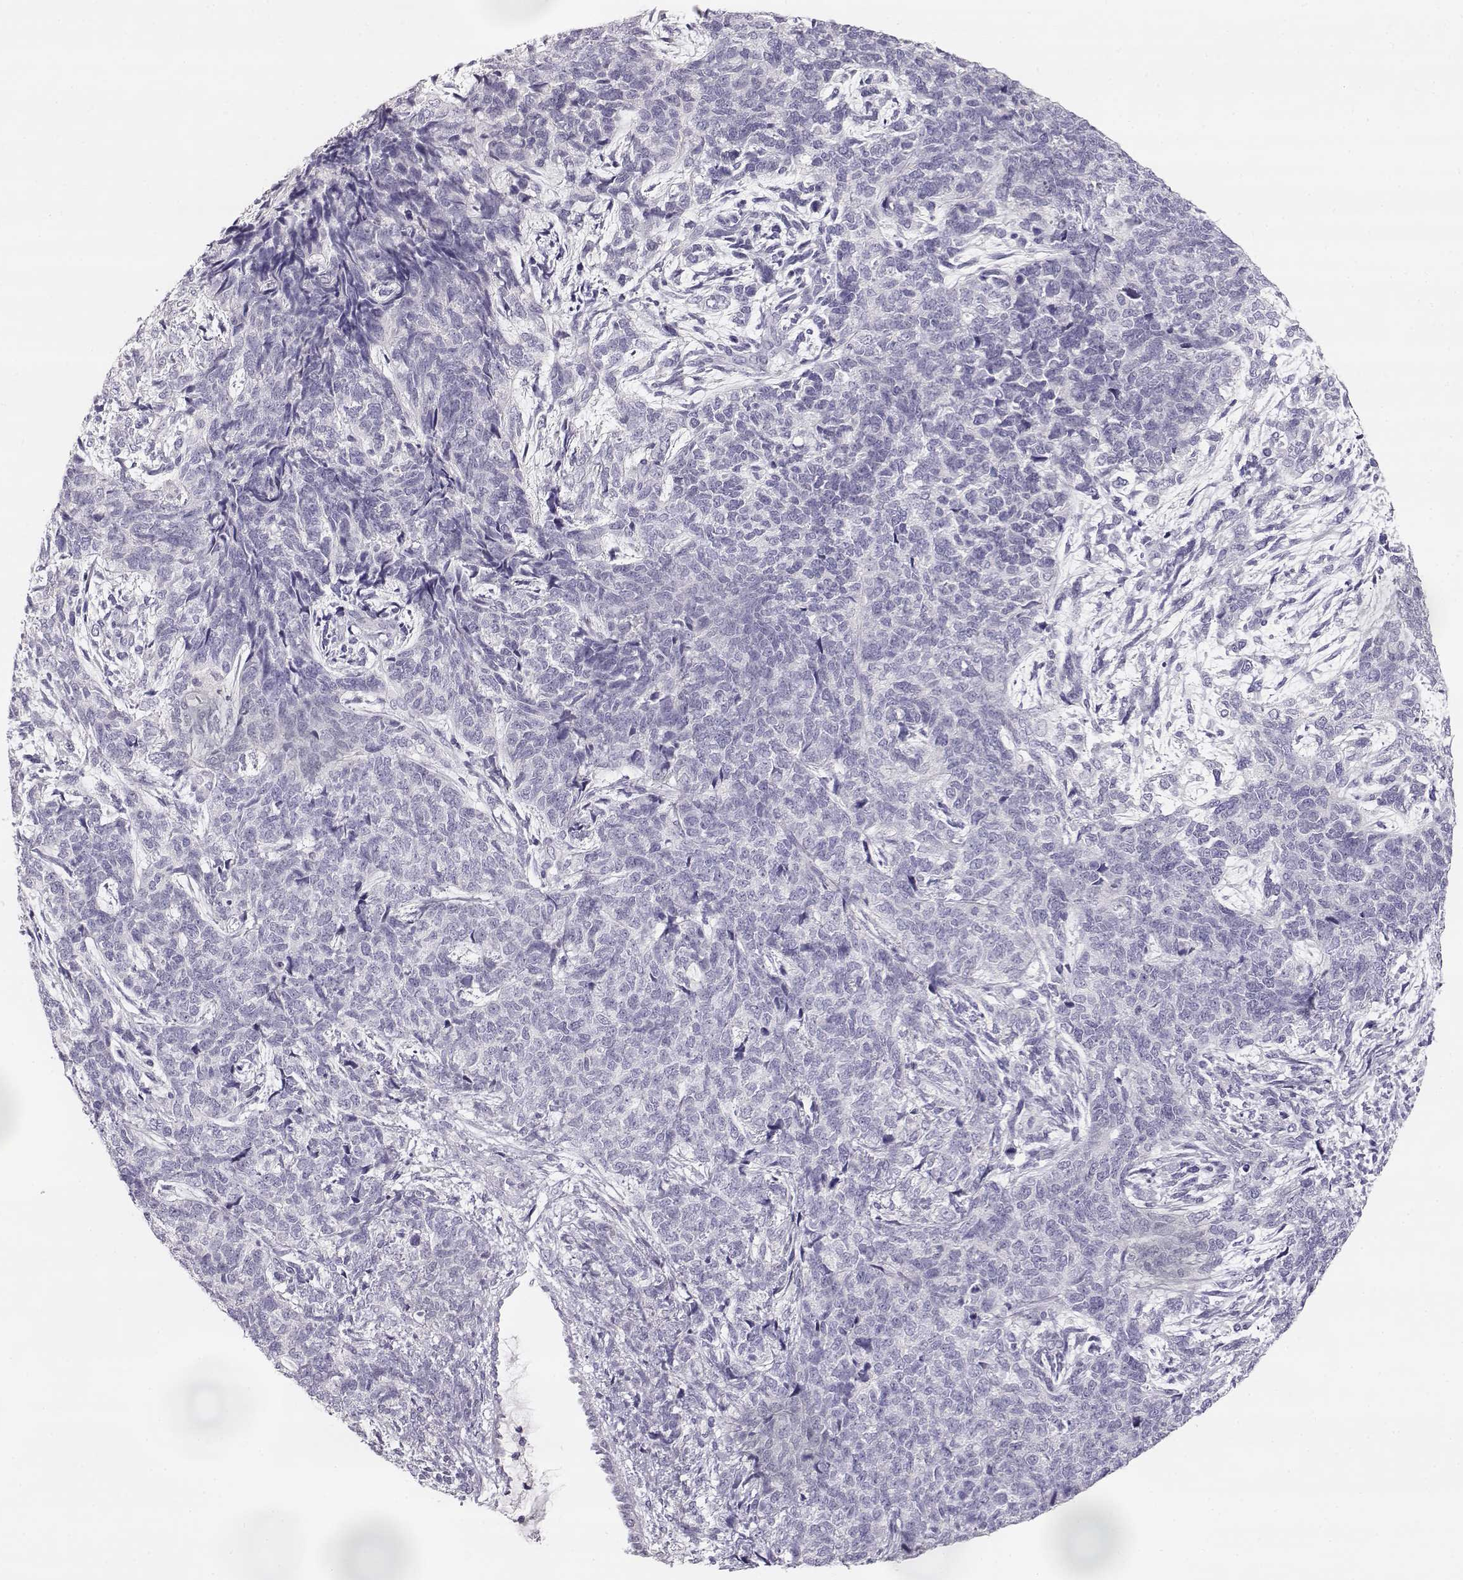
{"staining": {"intensity": "negative", "quantity": "none", "location": "none"}, "tissue": "cervical cancer", "cell_type": "Tumor cells", "image_type": "cancer", "snomed": [{"axis": "morphology", "description": "Squamous cell carcinoma, NOS"}, {"axis": "topography", "description": "Cervix"}], "caption": "Cervical cancer (squamous cell carcinoma) was stained to show a protein in brown. There is no significant expression in tumor cells. (DAB immunohistochemistry (IHC) visualized using brightfield microscopy, high magnification).", "gene": "LEPR", "patient": {"sex": "female", "age": 63}}